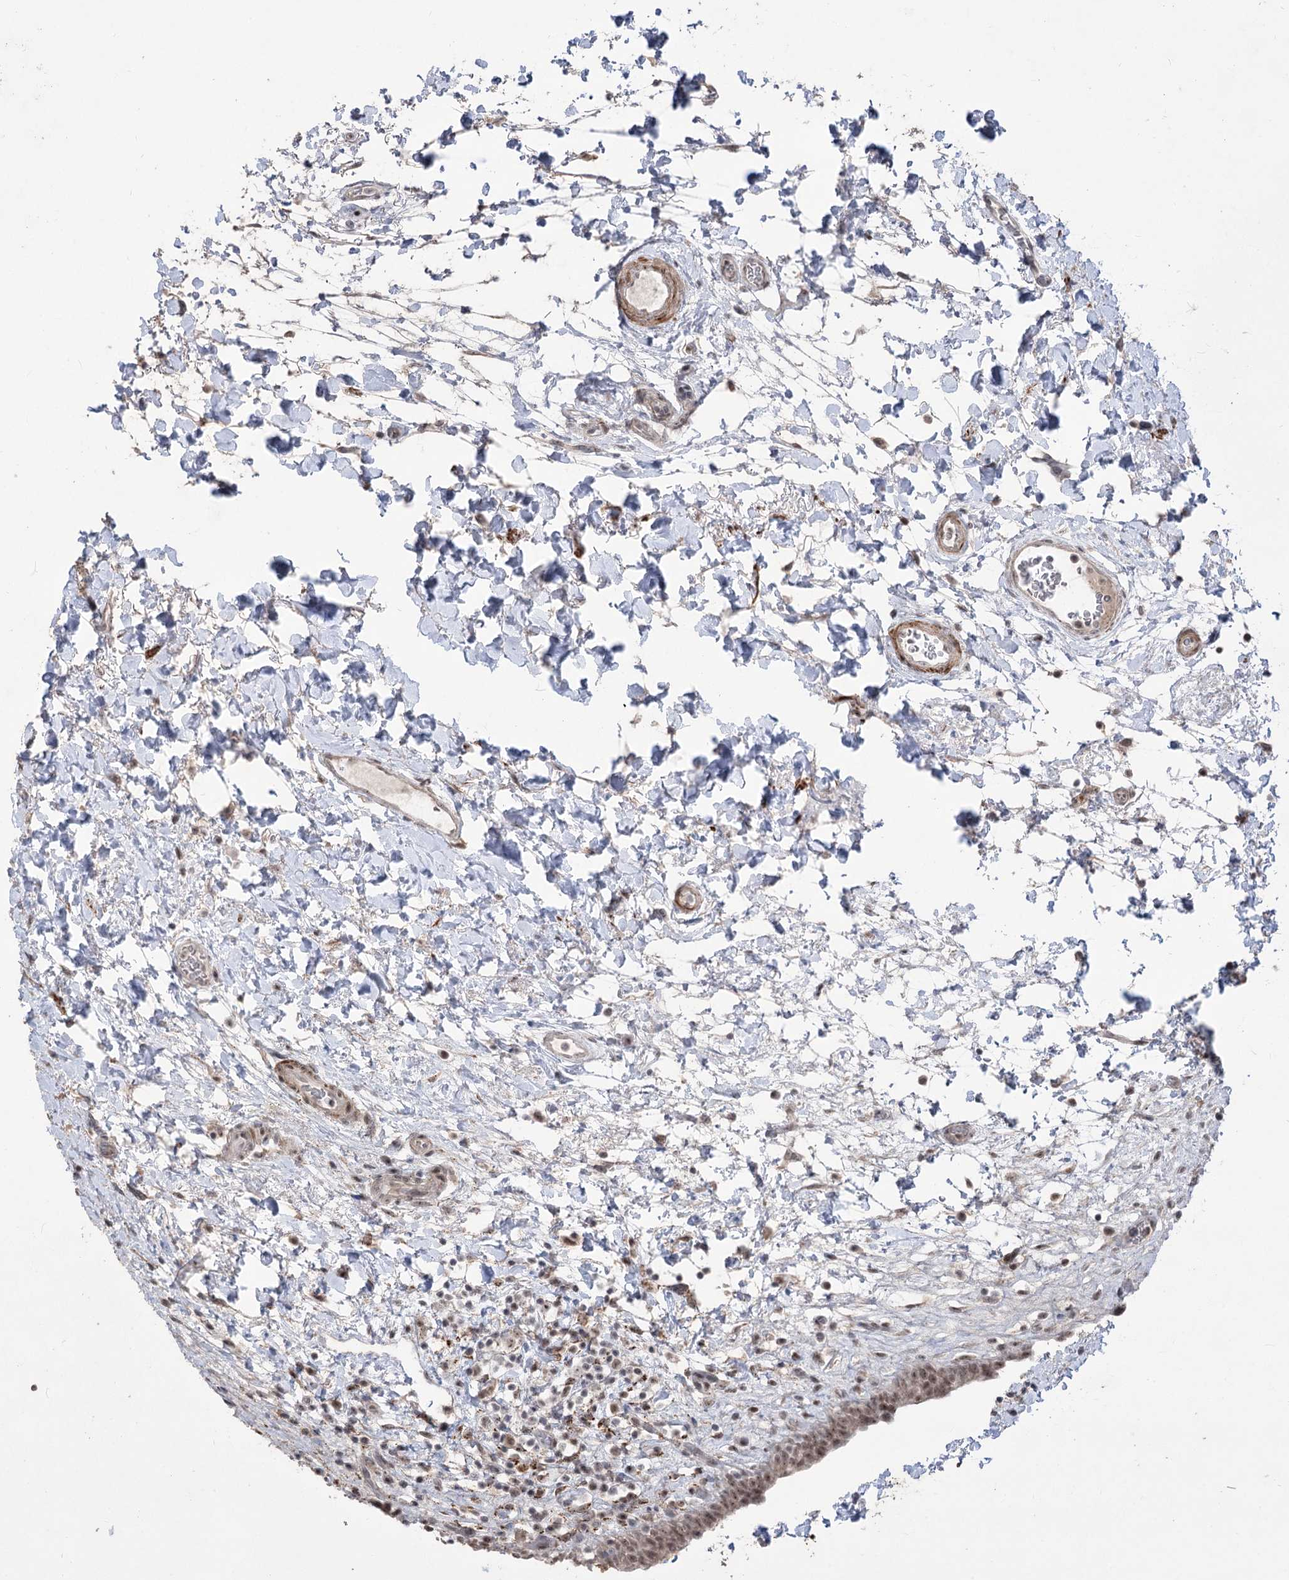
{"staining": {"intensity": "weak", "quantity": ">75%", "location": "cytoplasmic/membranous,nuclear"}, "tissue": "urinary bladder", "cell_type": "Urothelial cells", "image_type": "normal", "snomed": [{"axis": "morphology", "description": "Normal tissue, NOS"}, {"axis": "topography", "description": "Urinary bladder"}], "caption": "Immunohistochemical staining of unremarkable human urinary bladder displays low levels of weak cytoplasmic/membranous,nuclear positivity in about >75% of urothelial cells.", "gene": "ZSCAN23", "patient": {"sex": "male", "age": 83}}